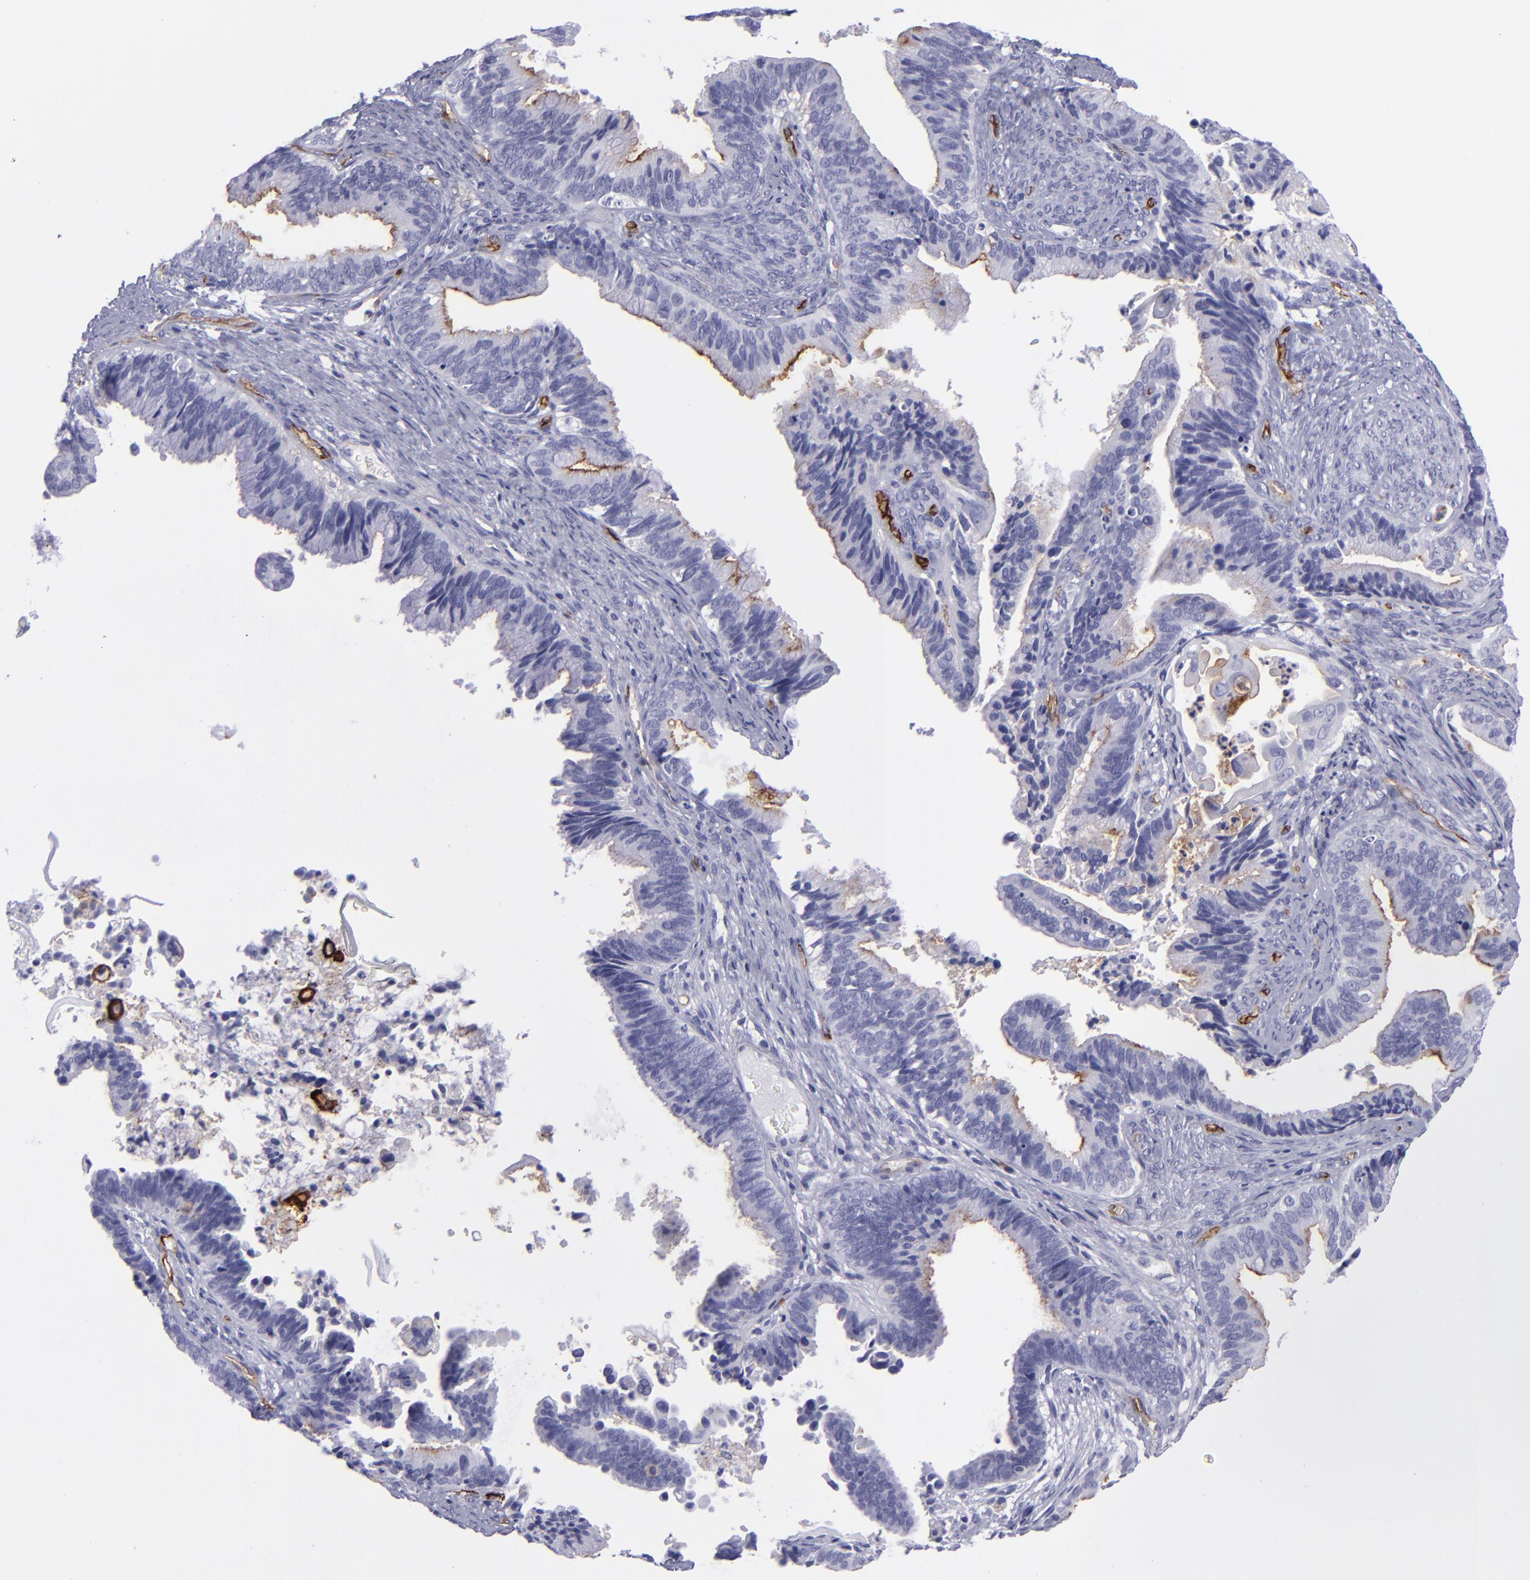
{"staining": {"intensity": "negative", "quantity": "none", "location": "none"}, "tissue": "cervical cancer", "cell_type": "Tumor cells", "image_type": "cancer", "snomed": [{"axis": "morphology", "description": "Adenocarcinoma, NOS"}, {"axis": "topography", "description": "Cervix"}], "caption": "This is a photomicrograph of immunohistochemistry staining of cervical cancer (adenocarcinoma), which shows no staining in tumor cells.", "gene": "ACE", "patient": {"sex": "female", "age": 47}}